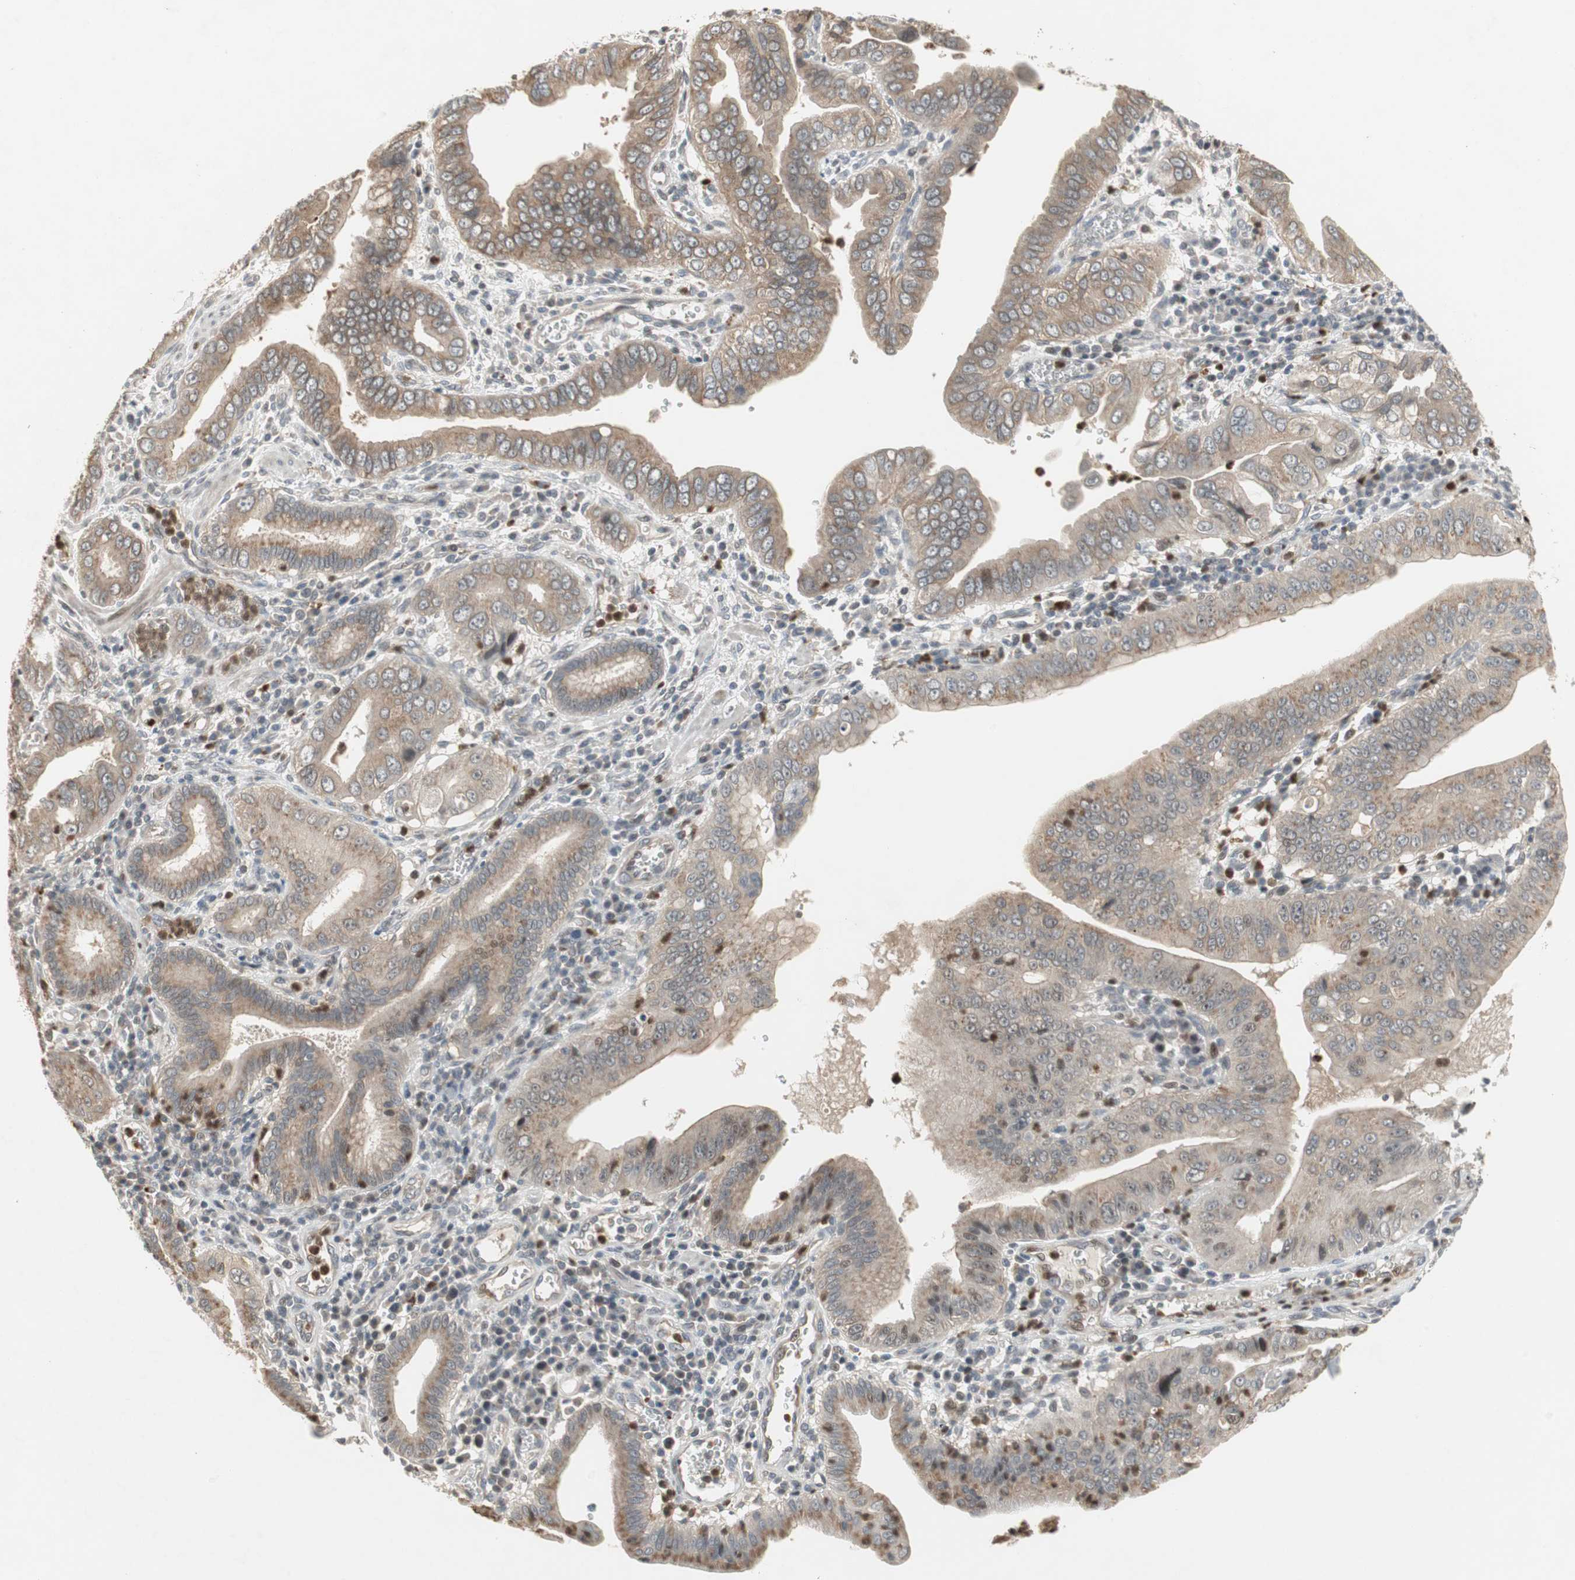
{"staining": {"intensity": "weak", "quantity": ">75%", "location": "cytoplasmic/membranous"}, "tissue": "pancreatic cancer", "cell_type": "Tumor cells", "image_type": "cancer", "snomed": [{"axis": "morphology", "description": "Normal tissue, NOS"}, {"axis": "topography", "description": "Lymph node"}], "caption": "The micrograph reveals immunohistochemical staining of pancreatic cancer. There is weak cytoplasmic/membranous staining is appreciated in about >75% of tumor cells. (IHC, brightfield microscopy, high magnification).", "gene": "SNX4", "patient": {"sex": "male", "age": 50}}